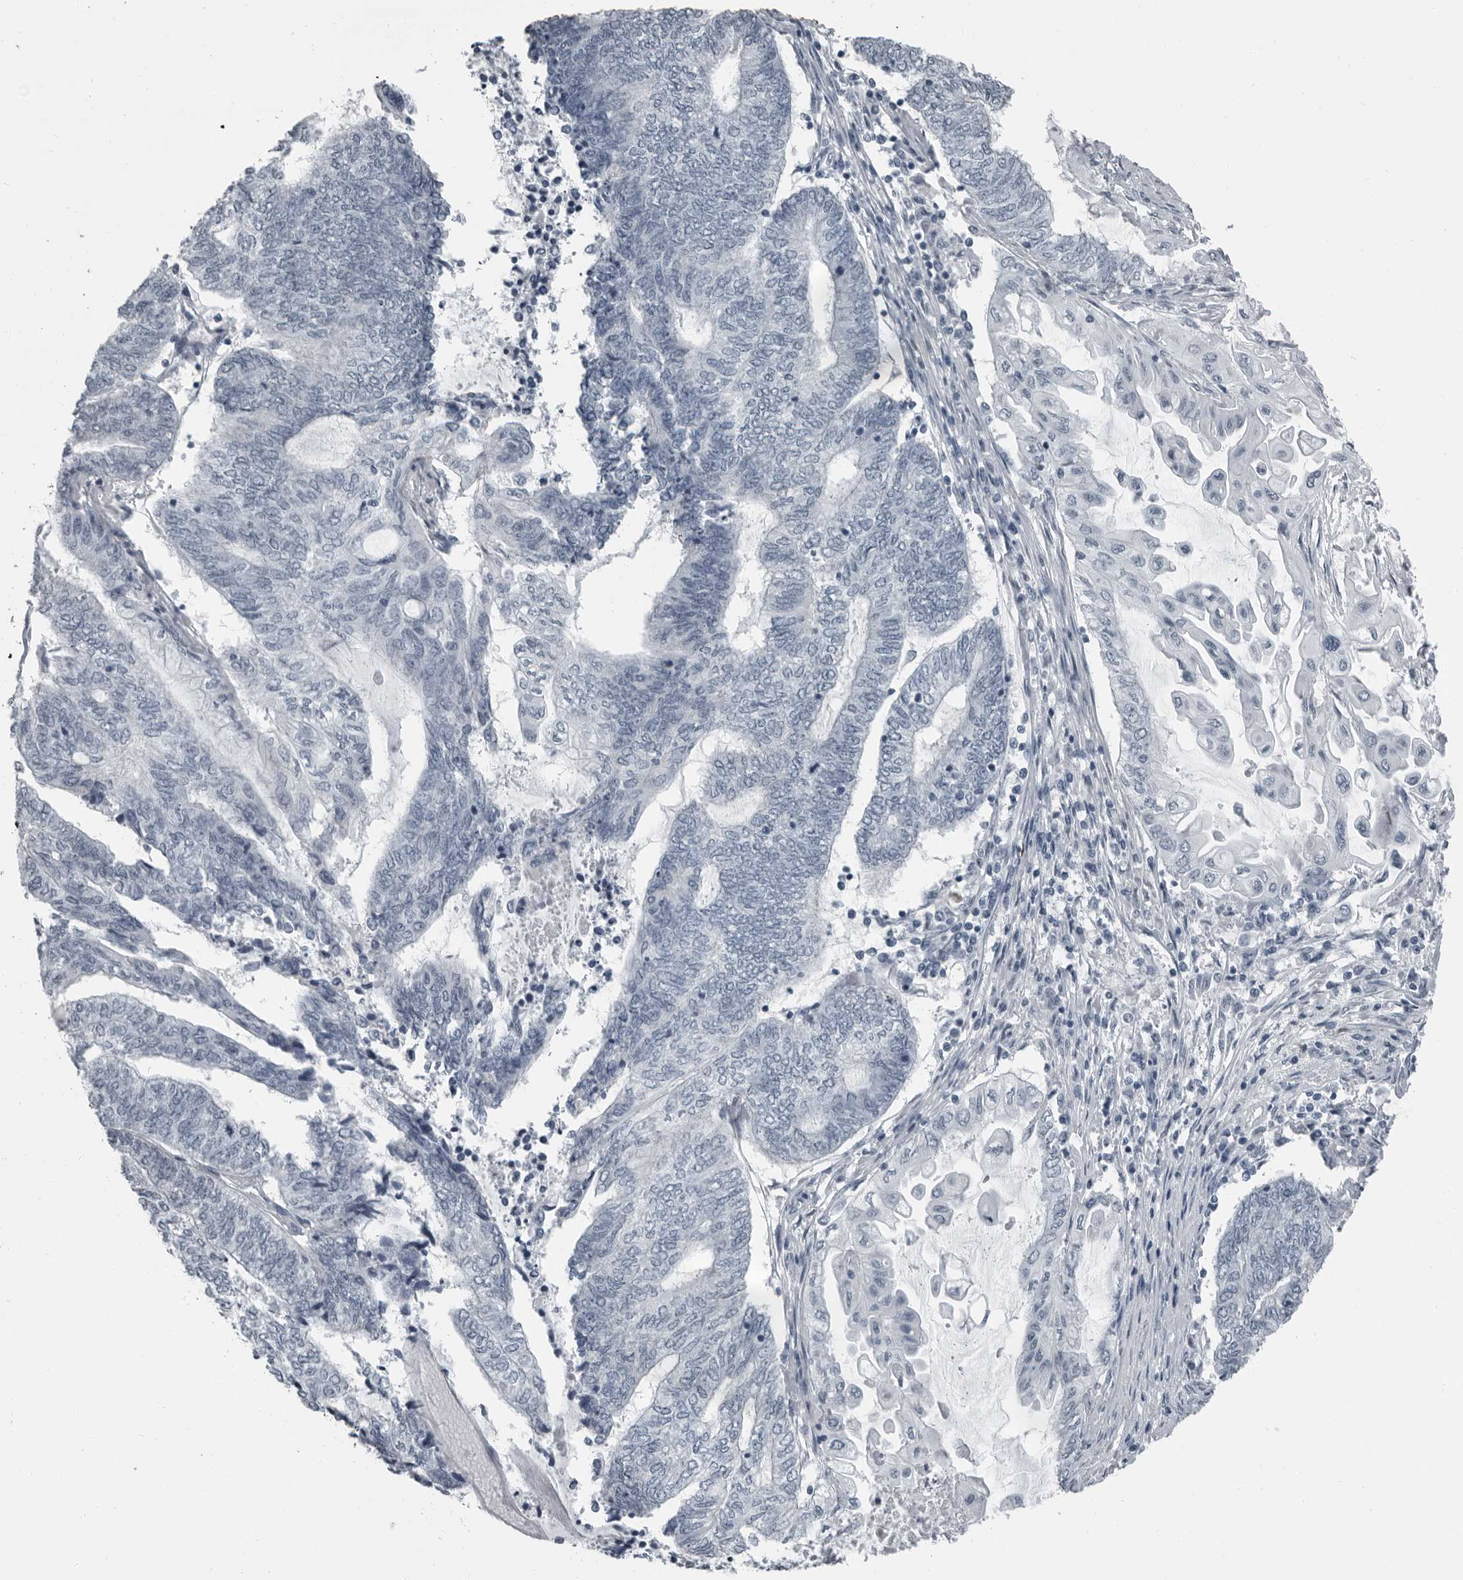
{"staining": {"intensity": "negative", "quantity": "none", "location": "none"}, "tissue": "endometrial cancer", "cell_type": "Tumor cells", "image_type": "cancer", "snomed": [{"axis": "morphology", "description": "Adenocarcinoma, NOS"}, {"axis": "topography", "description": "Uterus"}, {"axis": "topography", "description": "Endometrium"}], "caption": "DAB immunohistochemical staining of endometrial adenocarcinoma exhibits no significant positivity in tumor cells.", "gene": "PDCD11", "patient": {"sex": "female", "age": 70}}